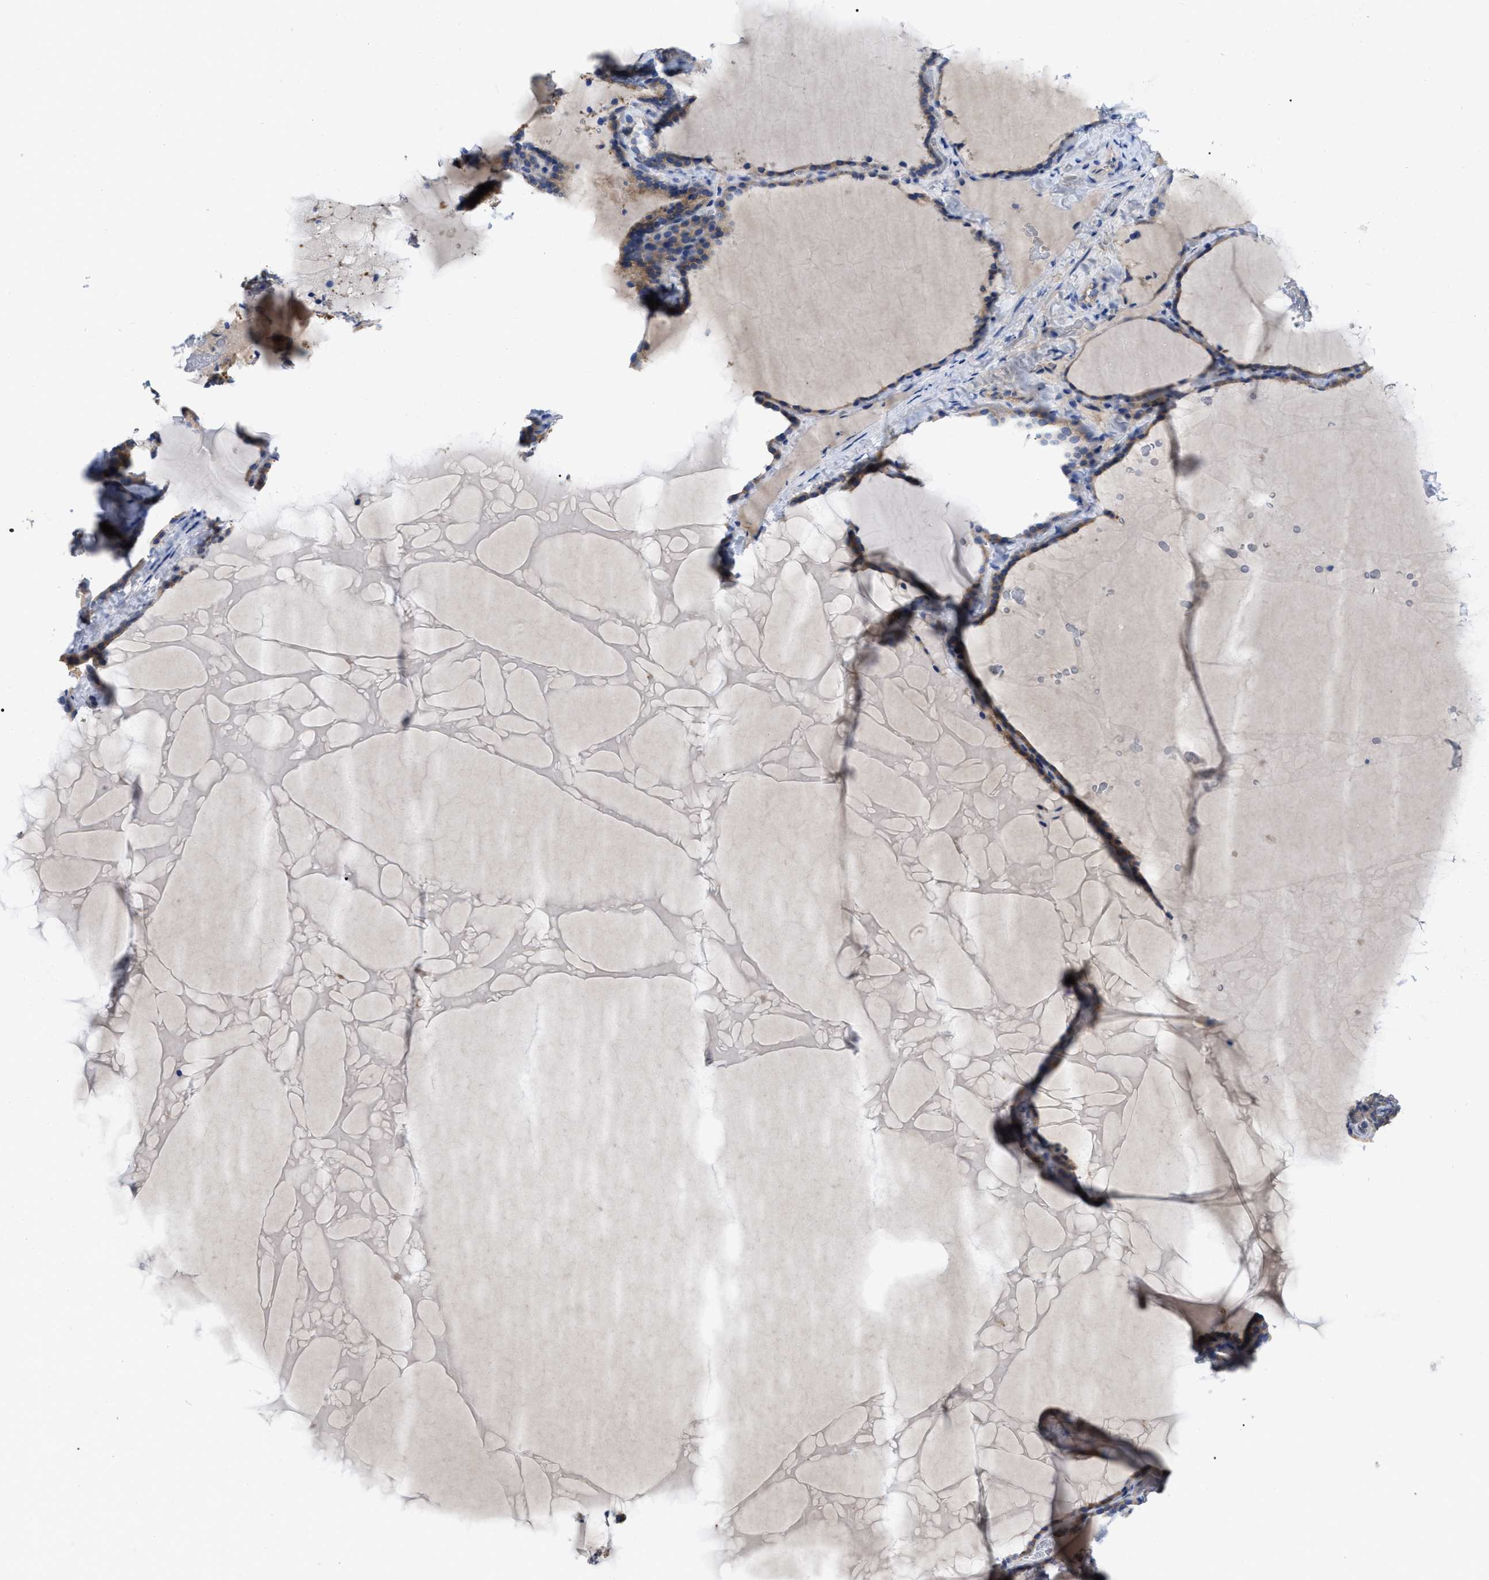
{"staining": {"intensity": "moderate", "quantity": ">75%", "location": "cytoplasmic/membranous"}, "tissue": "thyroid gland", "cell_type": "Glandular cells", "image_type": "normal", "snomed": [{"axis": "morphology", "description": "Normal tissue, NOS"}, {"axis": "topography", "description": "Thyroid gland"}], "caption": "A histopathology image showing moderate cytoplasmic/membranous staining in about >75% of glandular cells in benign thyroid gland, as visualized by brown immunohistochemical staining.", "gene": "RAP1GDS1", "patient": {"sex": "female", "age": 28}}